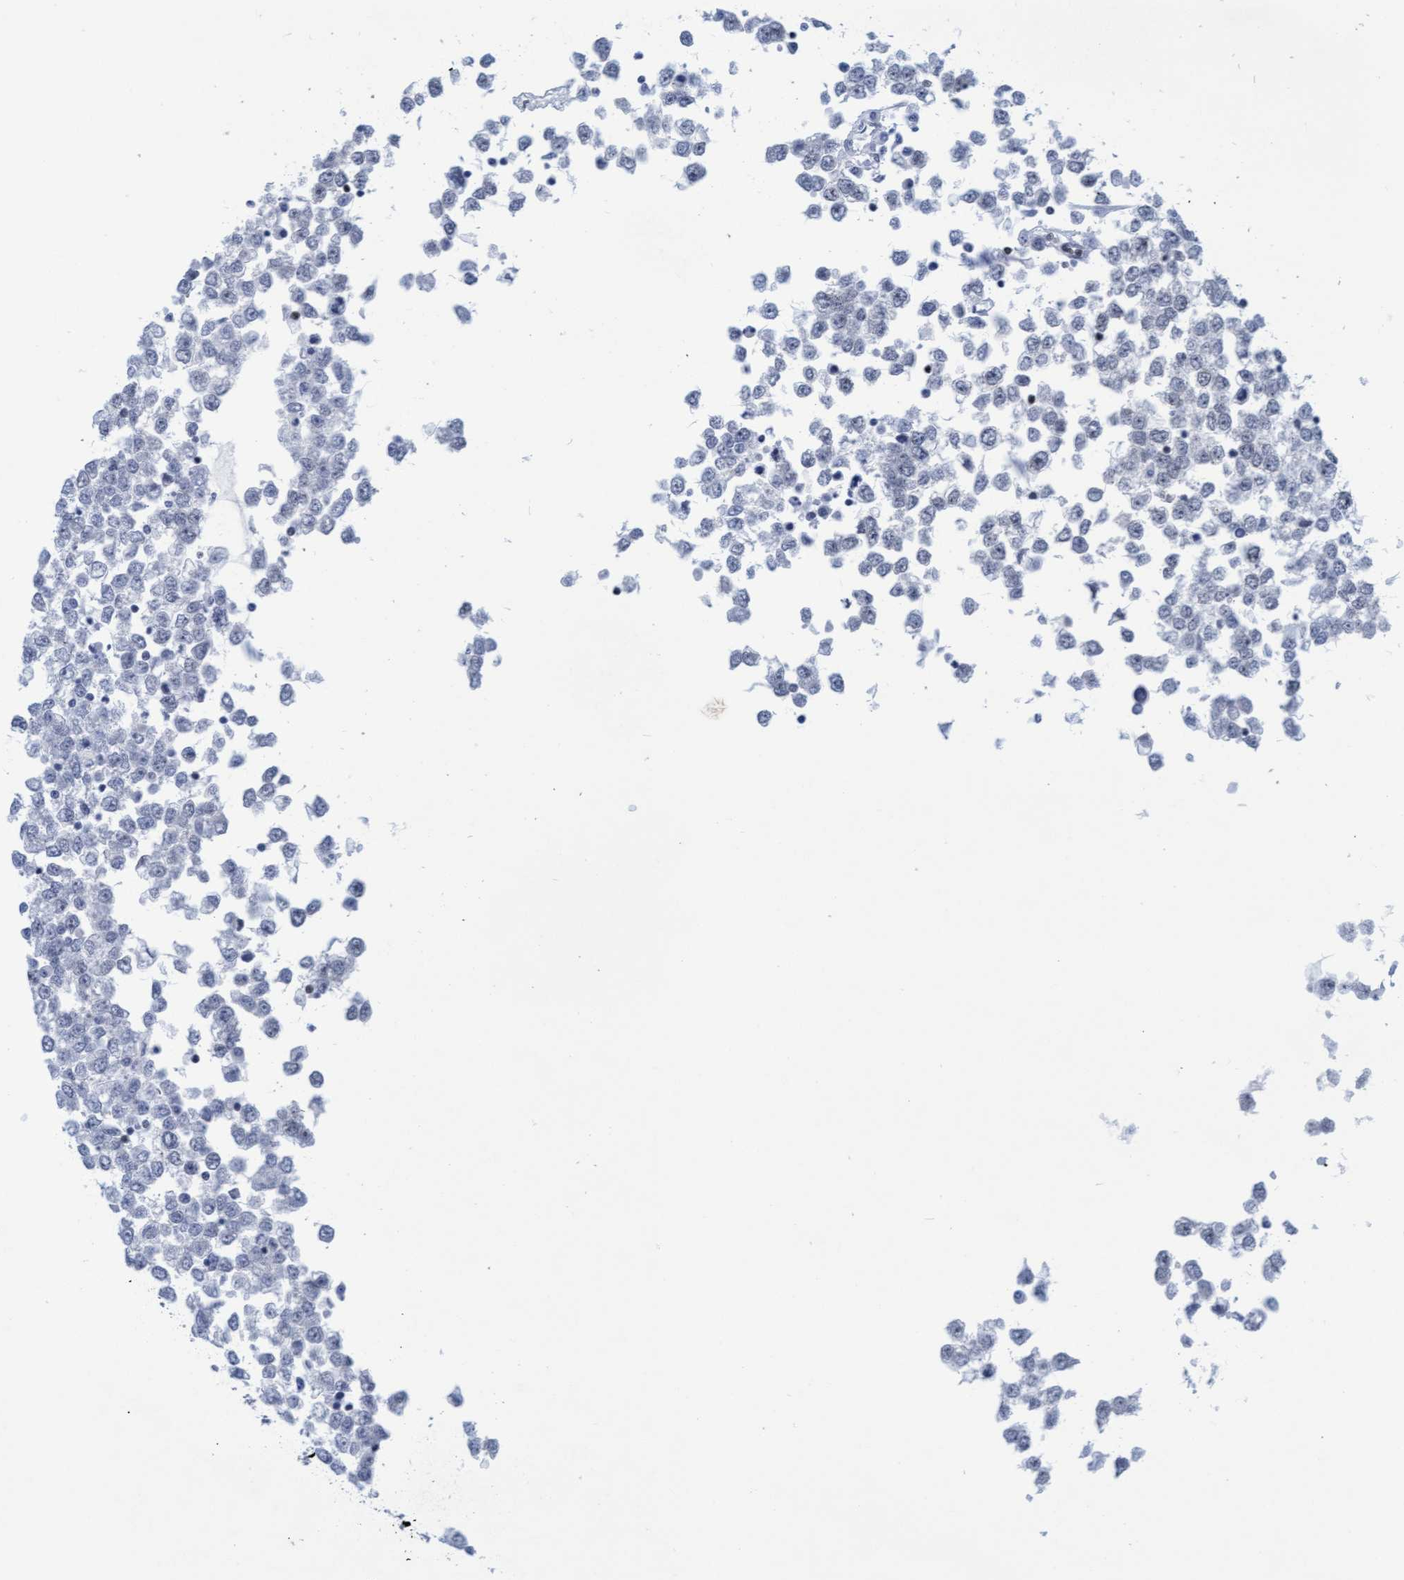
{"staining": {"intensity": "negative", "quantity": "none", "location": "none"}, "tissue": "testis cancer", "cell_type": "Tumor cells", "image_type": "cancer", "snomed": [{"axis": "morphology", "description": "Seminoma, NOS"}, {"axis": "topography", "description": "Testis"}], "caption": "Immunohistochemistry (IHC) of human testis cancer (seminoma) displays no staining in tumor cells.", "gene": "GLRX2", "patient": {"sex": "male", "age": 65}}